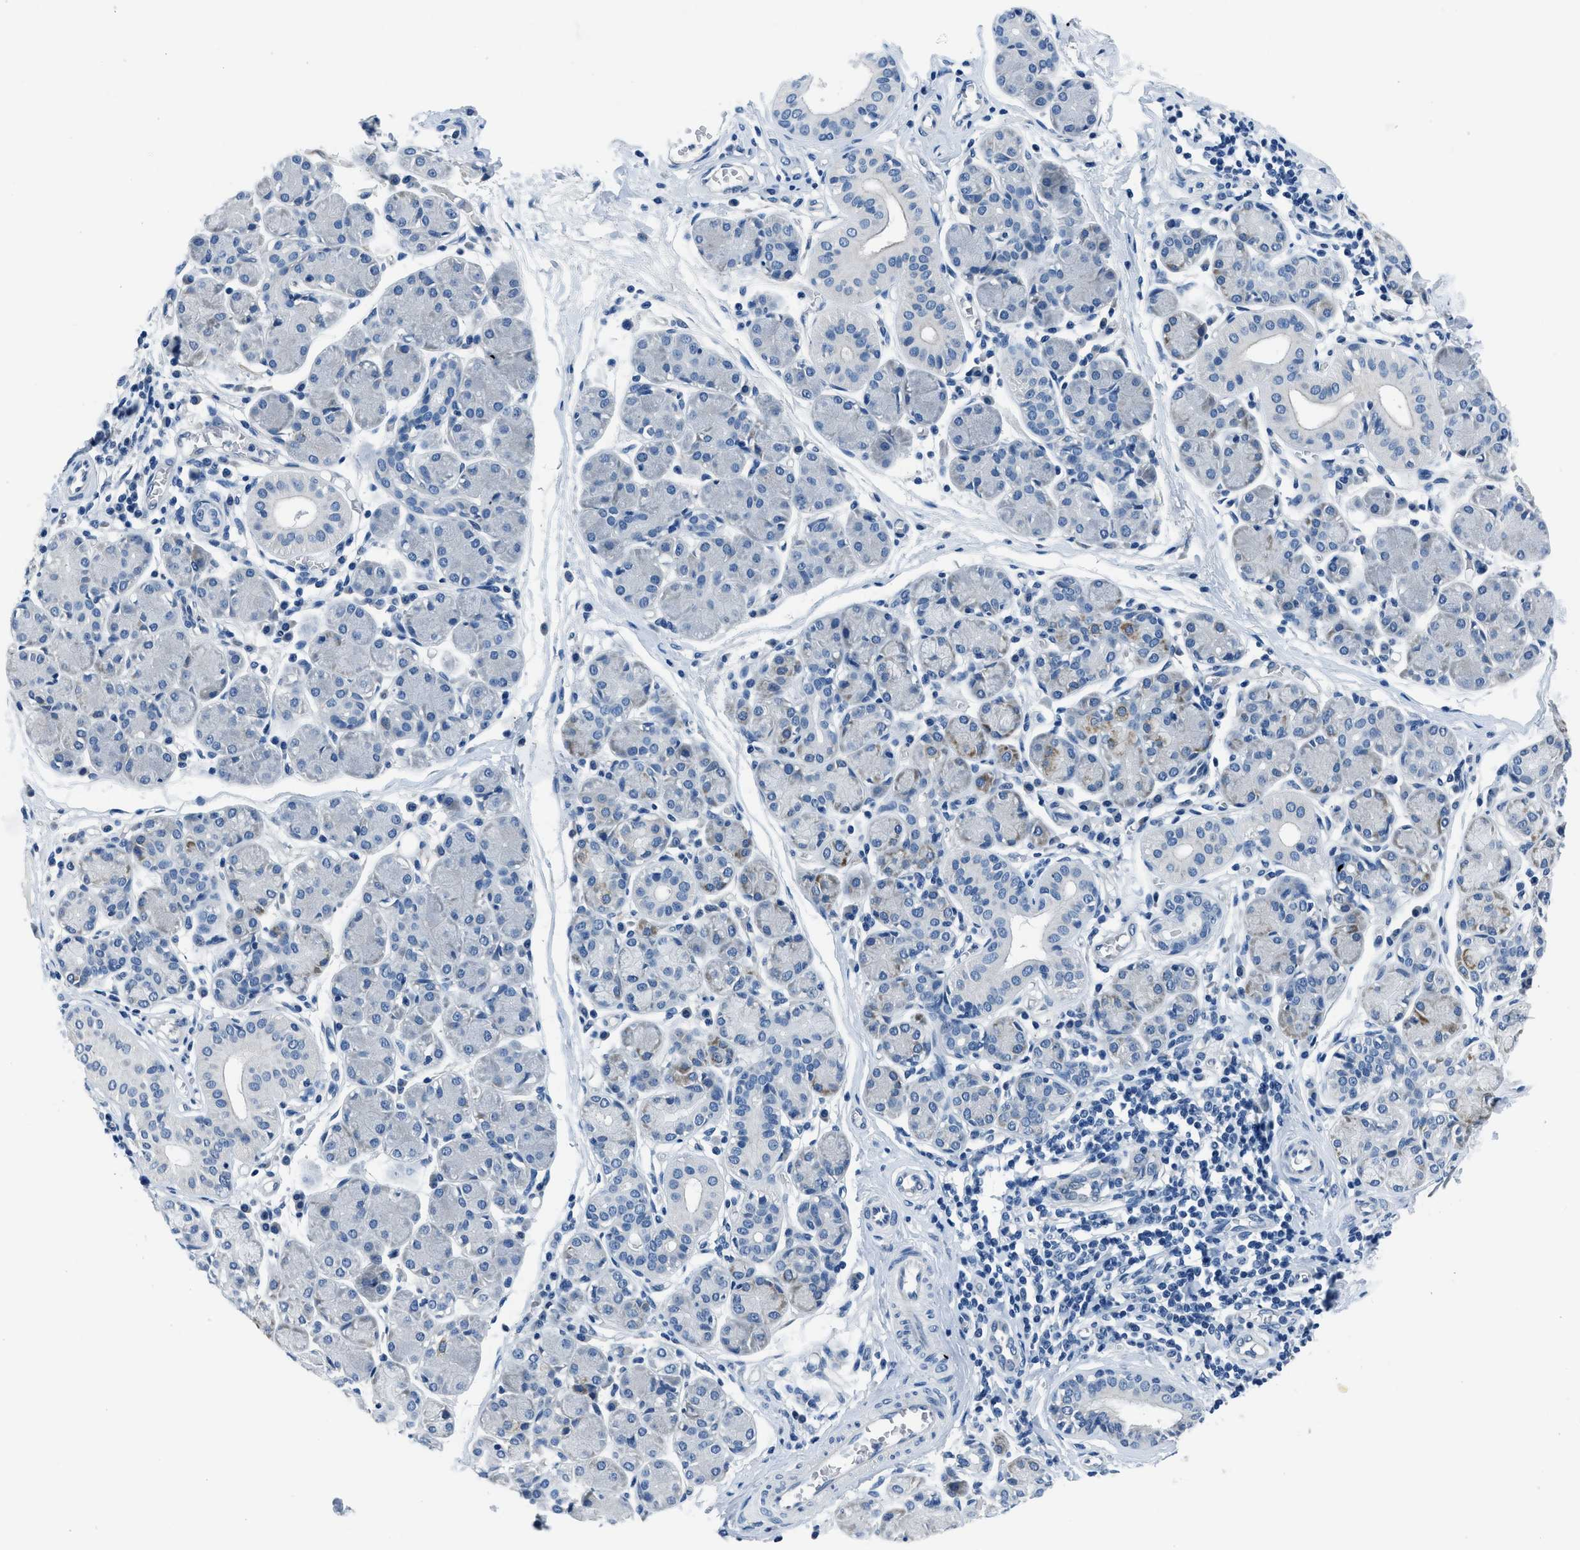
{"staining": {"intensity": "weak", "quantity": "25%-75%", "location": "cytoplasmic/membranous"}, "tissue": "salivary gland", "cell_type": "Glandular cells", "image_type": "normal", "snomed": [{"axis": "morphology", "description": "Normal tissue, NOS"}, {"axis": "morphology", "description": "Inflammation, NOS"}, {"axis": "topography", "description": "Lymph node"}, {"axis": "topography", "description": "Salivary gland"}], "caption": "IHC of unremarkable human salivary gland exhibits low levels of weak cytoplasmic/membranous expression in about 25%-75% of glandular cells.", "gene": "GJA3", "patient": {"sex": "male", "age": 3}}